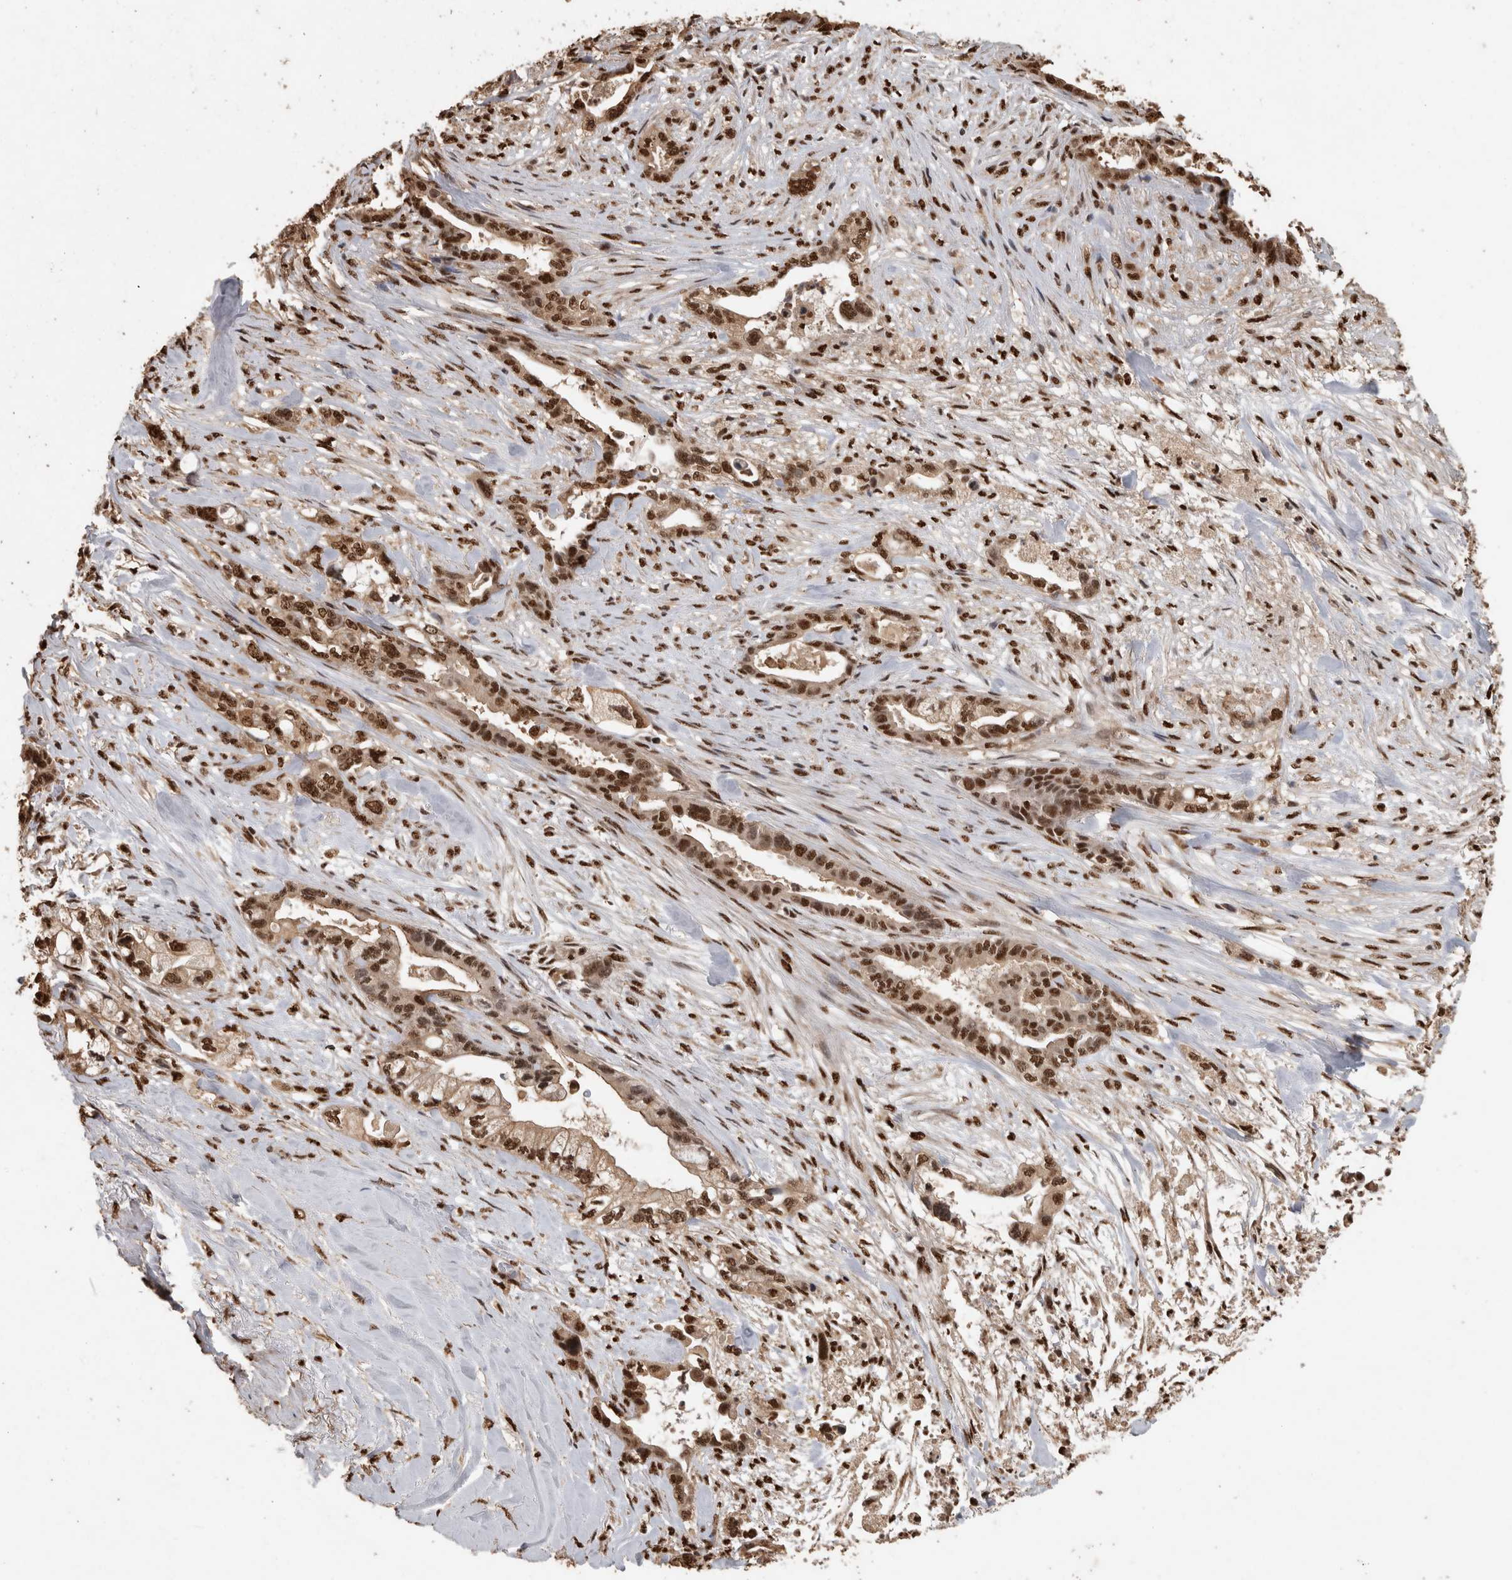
{"staining": {"intensity": "strong", "quantity": ">75%", "location": "nuclear"}, "tissue": "pancreatic cancer", "cell_type": "Tumor cells", "image_type": "cancer", "snomed": [{"axis": "morphology", "description": "Adenocarcinoma, NOS"}, {"axis": "topography", "description": "Pancreas"}], "caption": "The micrograph displays immunohistochemical staining of pancreatic cancer (adenocarcinoma). There is strong nuclear expression is present in about >75% of tumor cells.", "gene": "RAD50", "patient": {"sex": "male", "age": 70}}